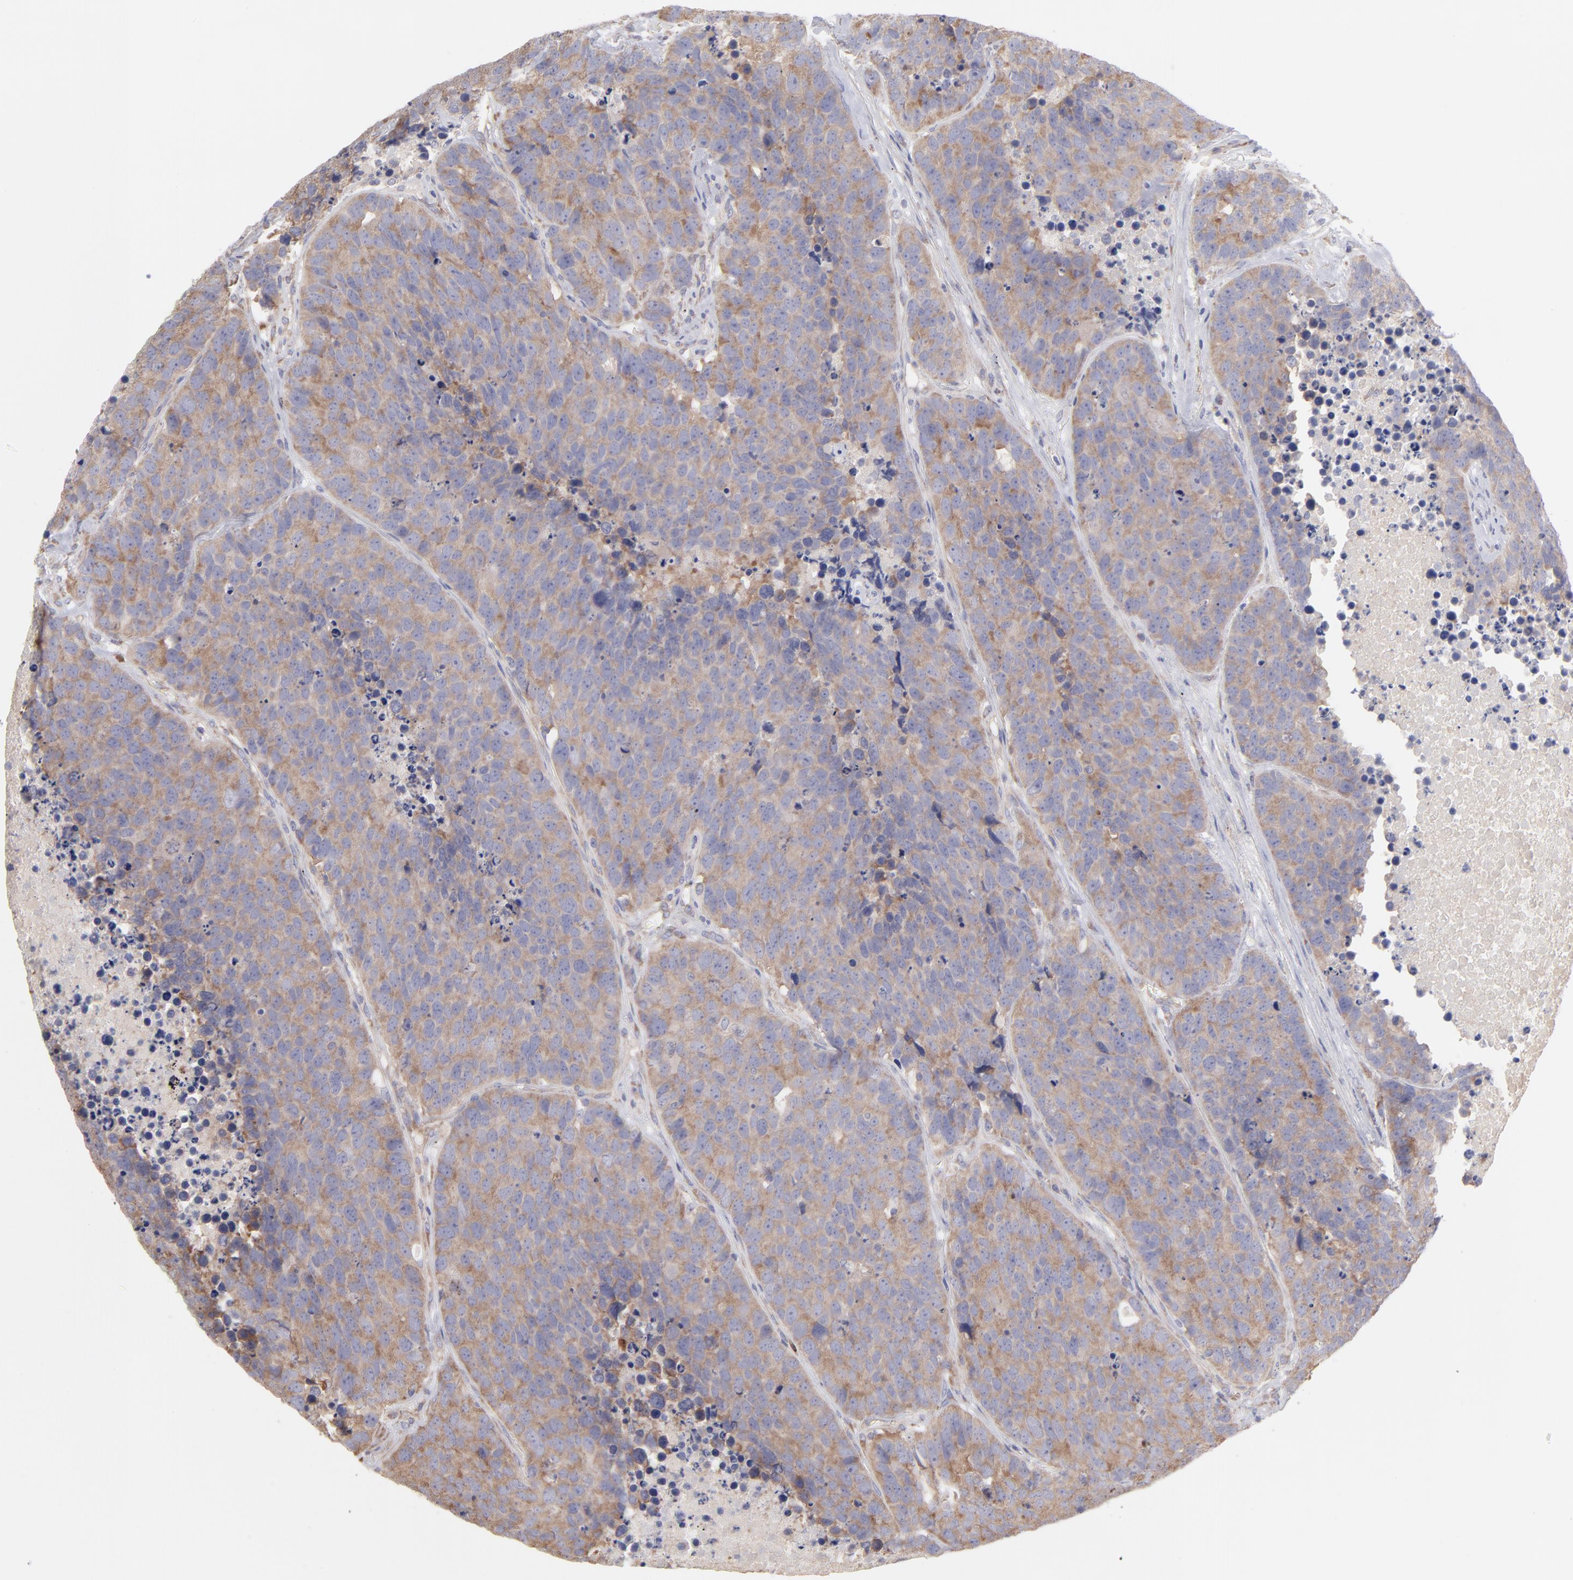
{"staining": {"intensity": "weak", "quantity": ">75%", "location": "cytoplasmic/membranous"}, "tissue": "carcinoid", "cell_type": "Tumor cells", "image_type": "cancer", "snomed": [{"axis": "morphology", "description": "Carcinoid, malignant, NOS"}, {"axis": "topography", "description": "Lung"}], "caption": "Carcinoid (malignant) tissue demonstrates weak cytoplasmic/membranous expression in about >75% of tumor cells", "gene": "RPLP0", "patient": {"sex": "male", "age": 60}}